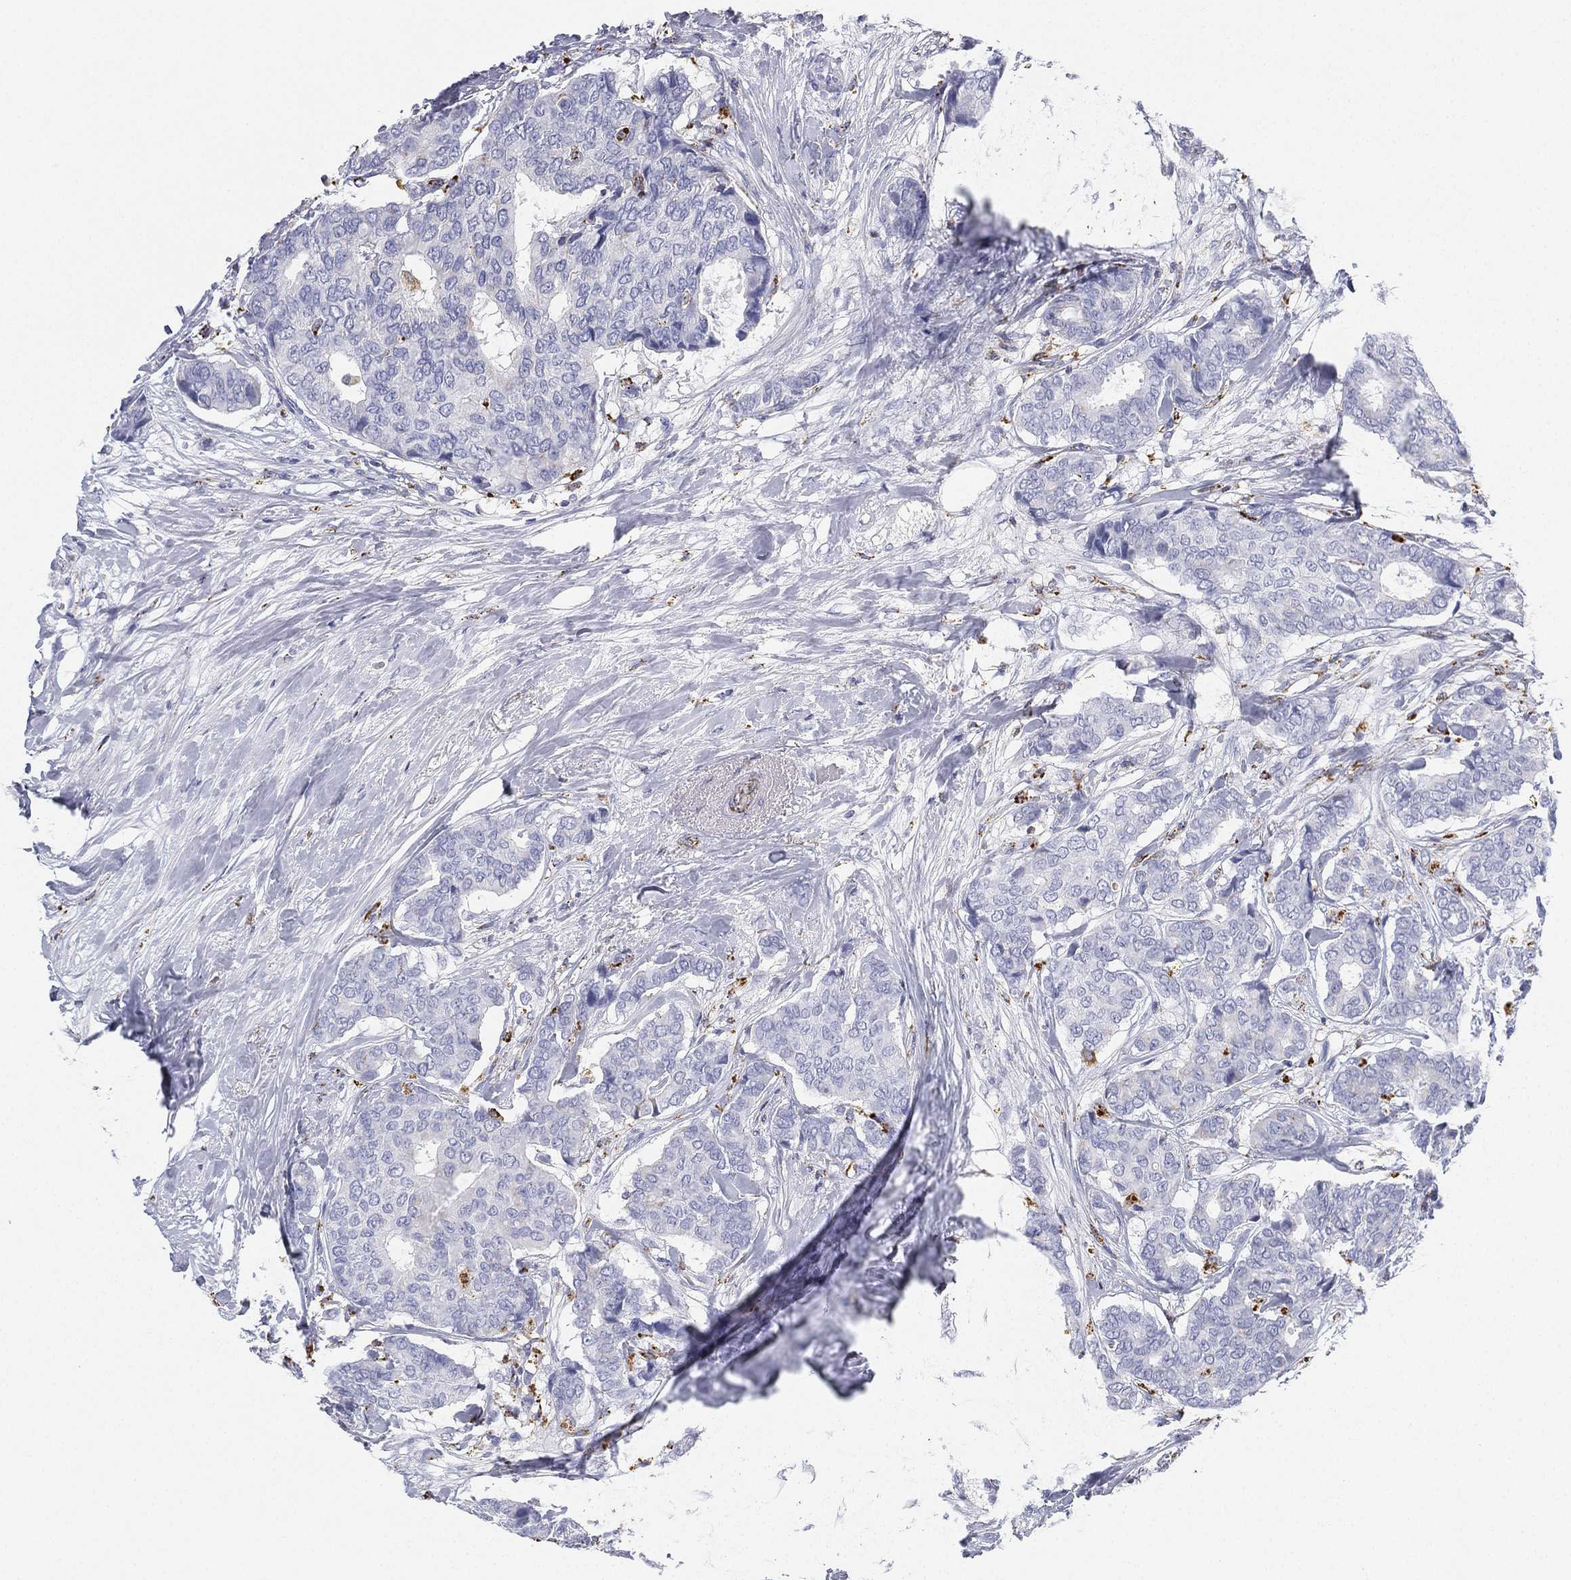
{"staining": {"intensity": "negative", "quantity": "none", "location": "none"}, "tissue": "breast cancer", "cell_type": "Tumor cells", "image_type": "cancer", "snomed": [{"axis": "morphology", "description": "Duct carcinoma"}, {"axis": "topography", "description": "Breast"}], "caption": "Photomicrograph shows no protein expression in tumor cells of breast cancer (intraductal carcinoma) tissue.", "gene": "NPC2", "patient": {"sex": "female", "age": 75}}